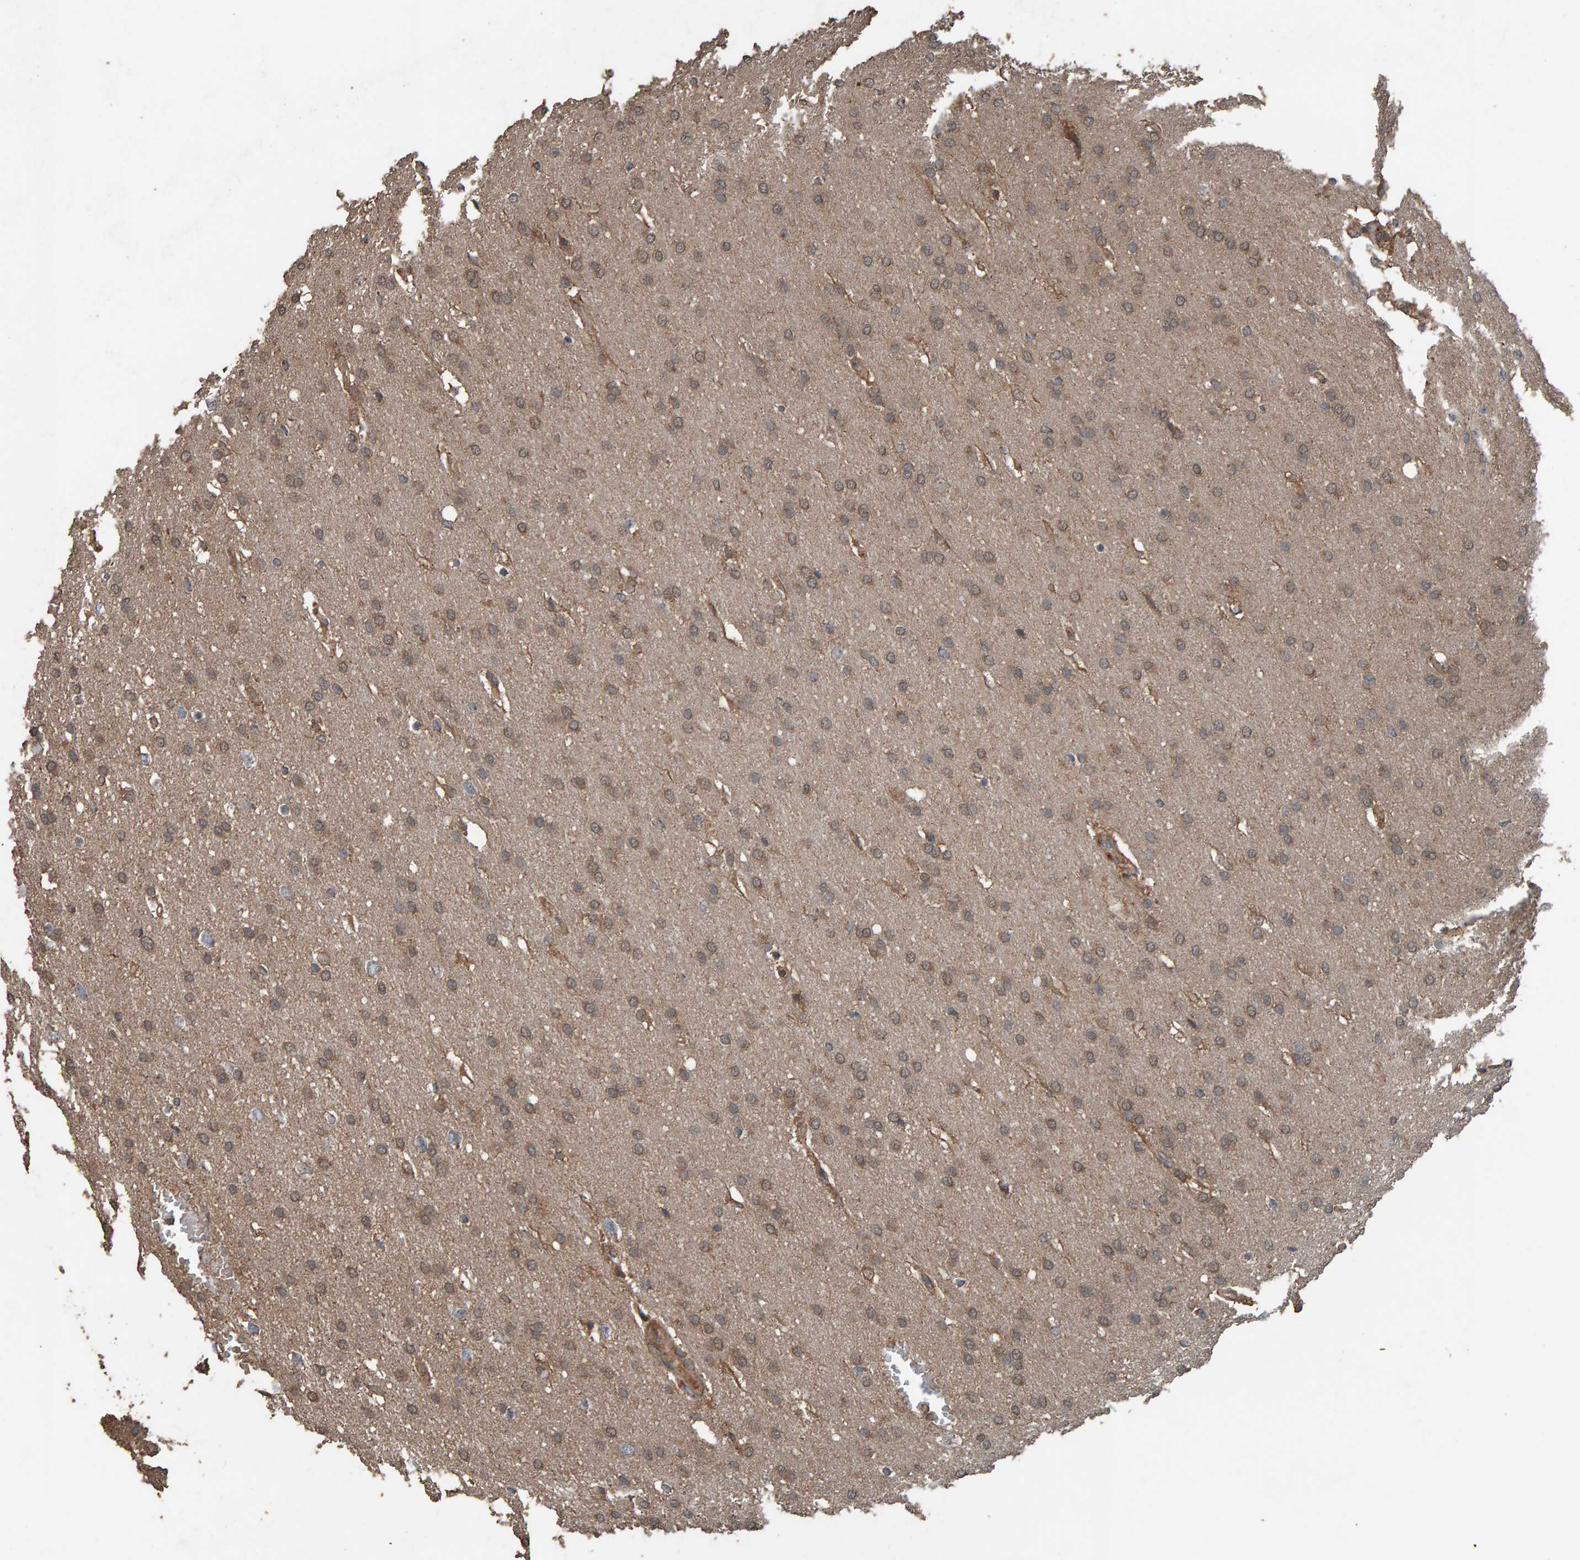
{"staining": {"intensity": "weak", "quantity": ">75%", "location": "cytoplasmic/membranous"}, "tissue": "glioma", "cell_type": "Tumor cells", "image_type": "cancer", "snomed": [{"axis": "morphology", "description": "Glioma, malignant, Low grade"}, {"axis": "topography", "description": "Brain"}], "caption": "Human malignant low-grade glioma stained for a protein (brown) demonstrates weak cytoplasmic/membranous positive expression in about >75% of tumor cells.", "gene": "DUS1L", "patient": {"sex": "female", "age": 37}}